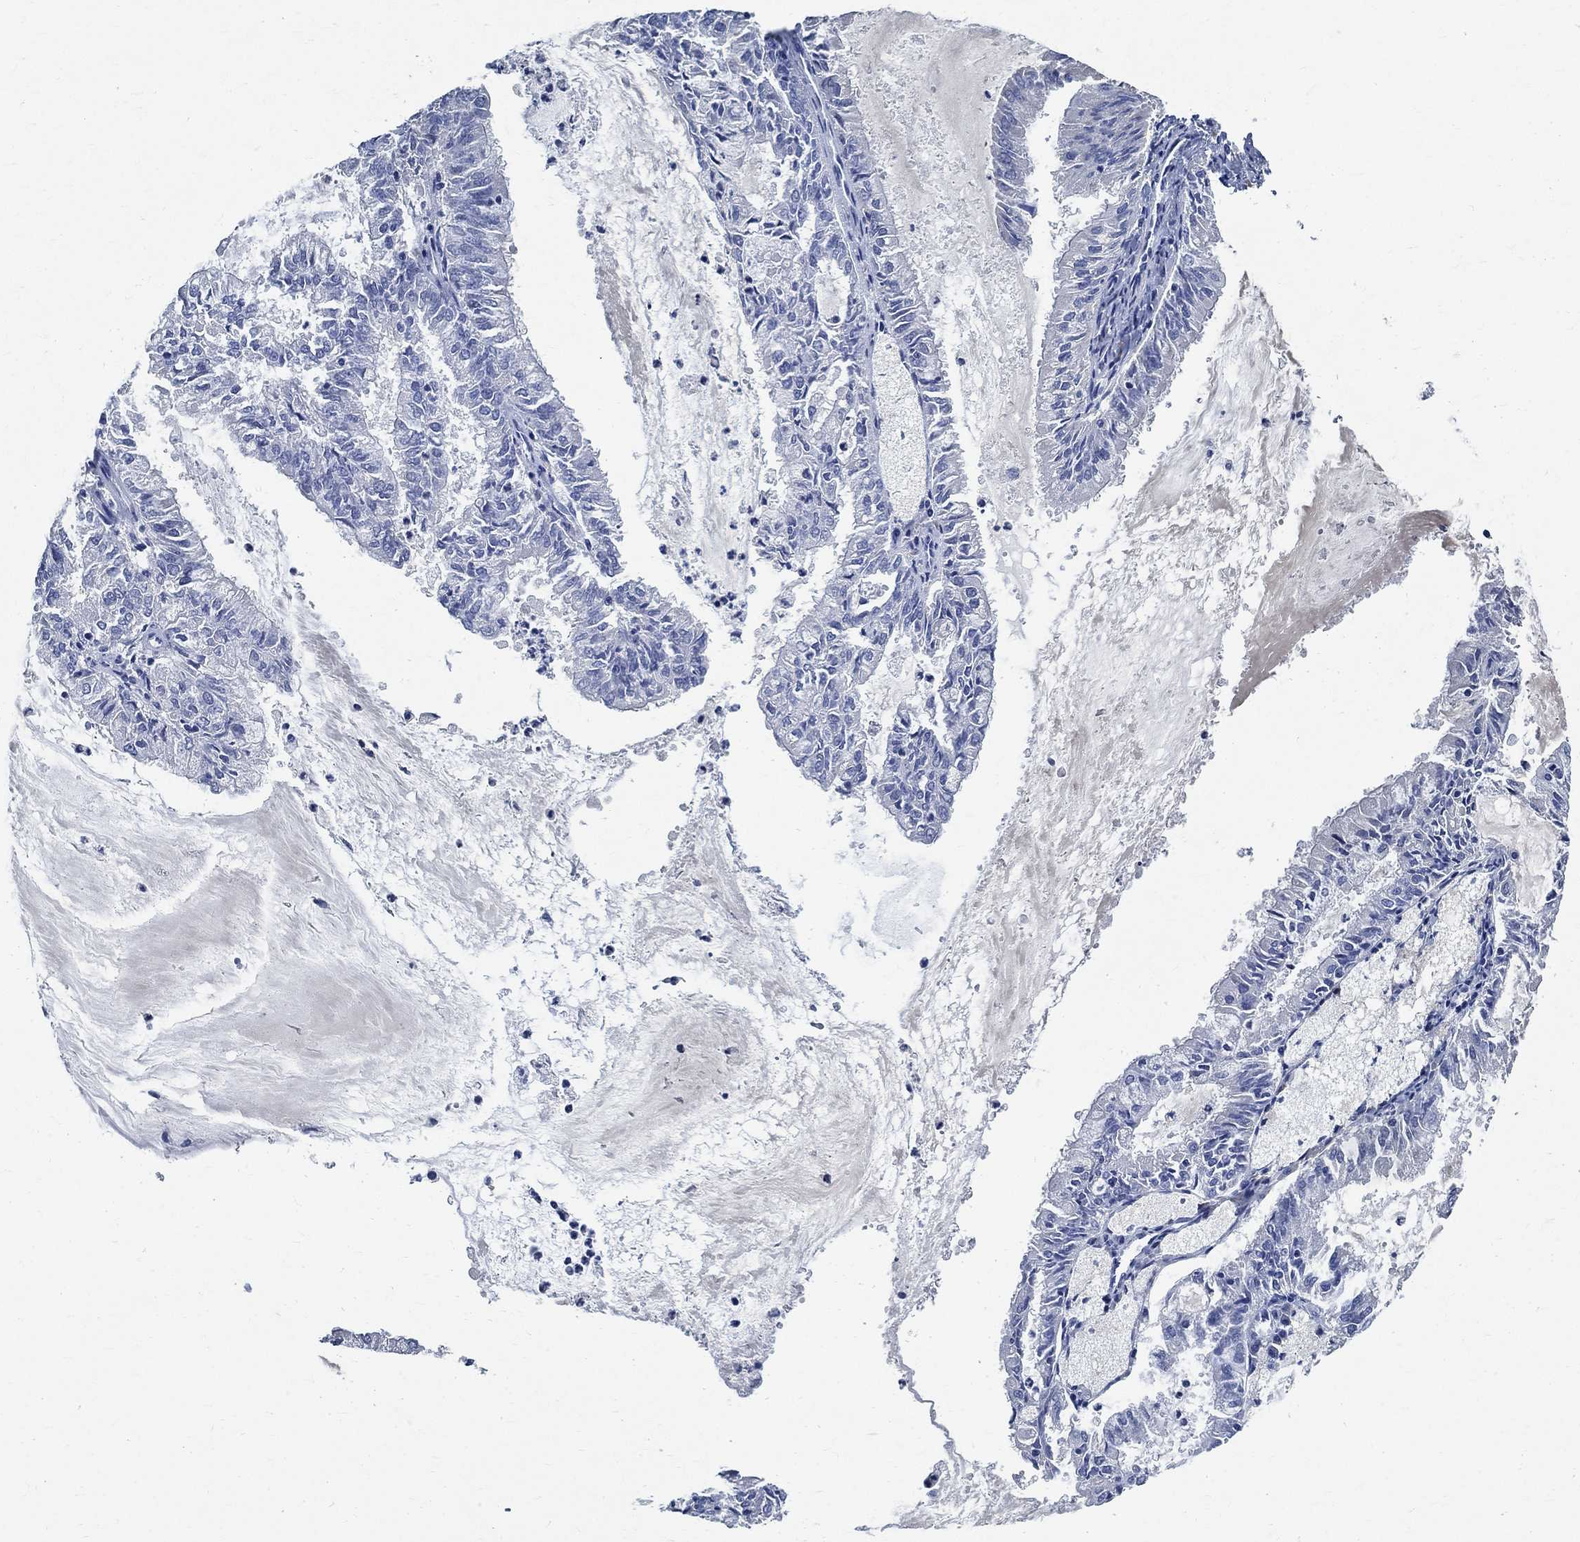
{"staining": {"intensity": "negative", "quantity": "none", "location": "none"}, "tissue": "endometrial cancer", "cell_type": "Tumor cells", "image_type": "cancer", "snomed": [{"axis": "morphology", "description": "Adenocarcinoma, NOS"}, {"axis": "topography", "description": "Endometrium"}], "caption": "A high-resolution image shows immunohistochemistry (IHC) staining of endometrial cancer, which displays no significant staining in tumor cells. (DAB immunohistochemistry with hematoxylin counter stain).", "gene": "PRX", "patient": {"sex": "female", "age": 57}}